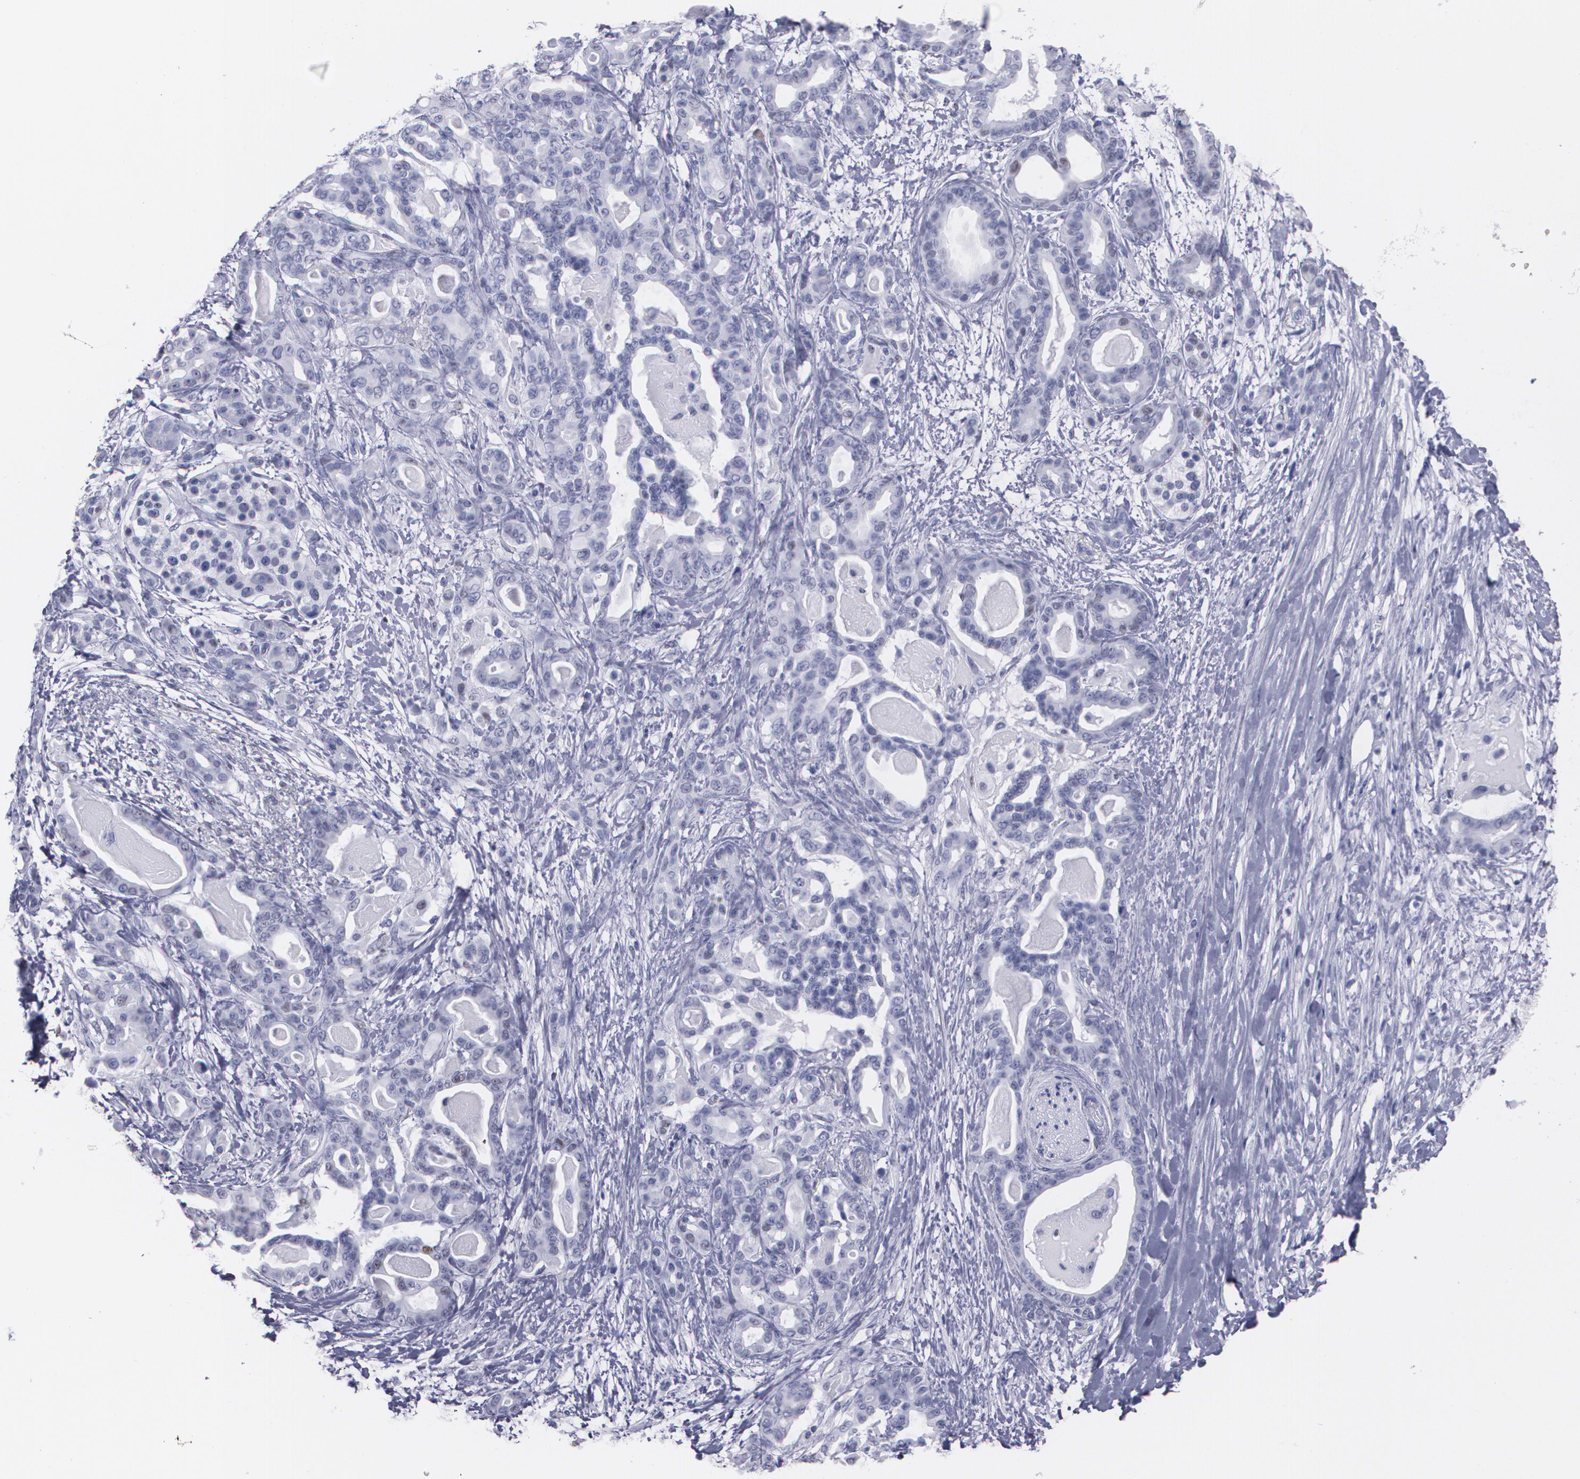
{"staining": {"intensity": "negative", "quantity": "none", "location": "none"}, "tissue": "pancreatic cancer", "cell_type": "Tumor cells", "image_type": "cancer", "snomed": [{"axis": "morphology", "description": "Adenocarcinoma, NOS"}, {"axis": "topography", "description": "Pancreas"}], "caption": "A high-resolution micrograph shows IHC staining of pancreatic adenocarcinoma, which demonstrates no significant positivity in tumor cells.", "gene": "TP53", "patient": {"sex": "male", "age": 63}}